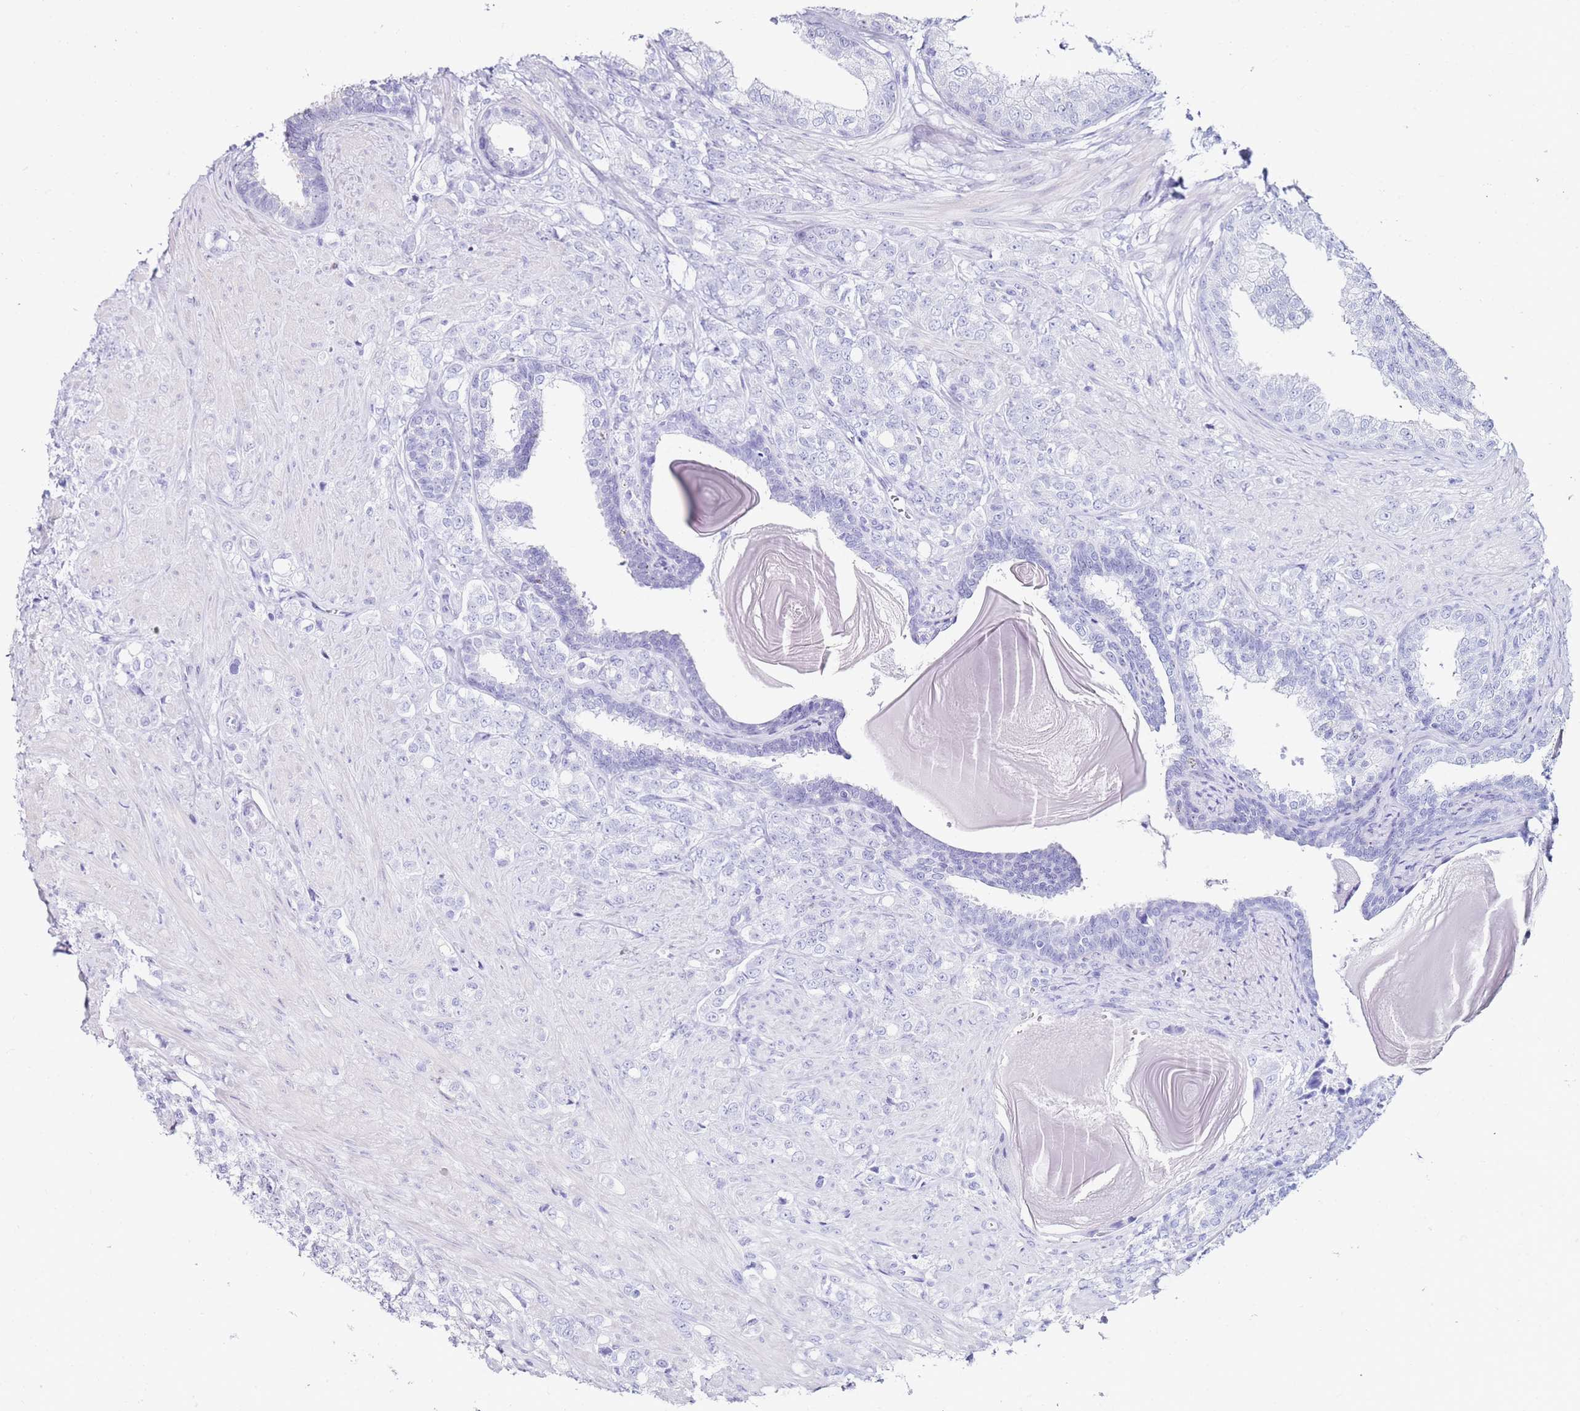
{"staining": {"intensity": "negative", "quantity": "none", "location": "none"}, "tissue": "prostate cancer", "cell_type": "Tumor cells", "image_type": "cancer", "snomed": [{"axis": "morphology", "description": "Adenocarcinoma, High grade"}, {"axis": "topography", "description": "Prostate"}], "caption": "This is an IHC photomicrograph of prostate adenocarcinoma (high-grade). There is no positivity in tumor cells.", "gene": "RARS2", "patient": {"sex": "male", "age": 62}}